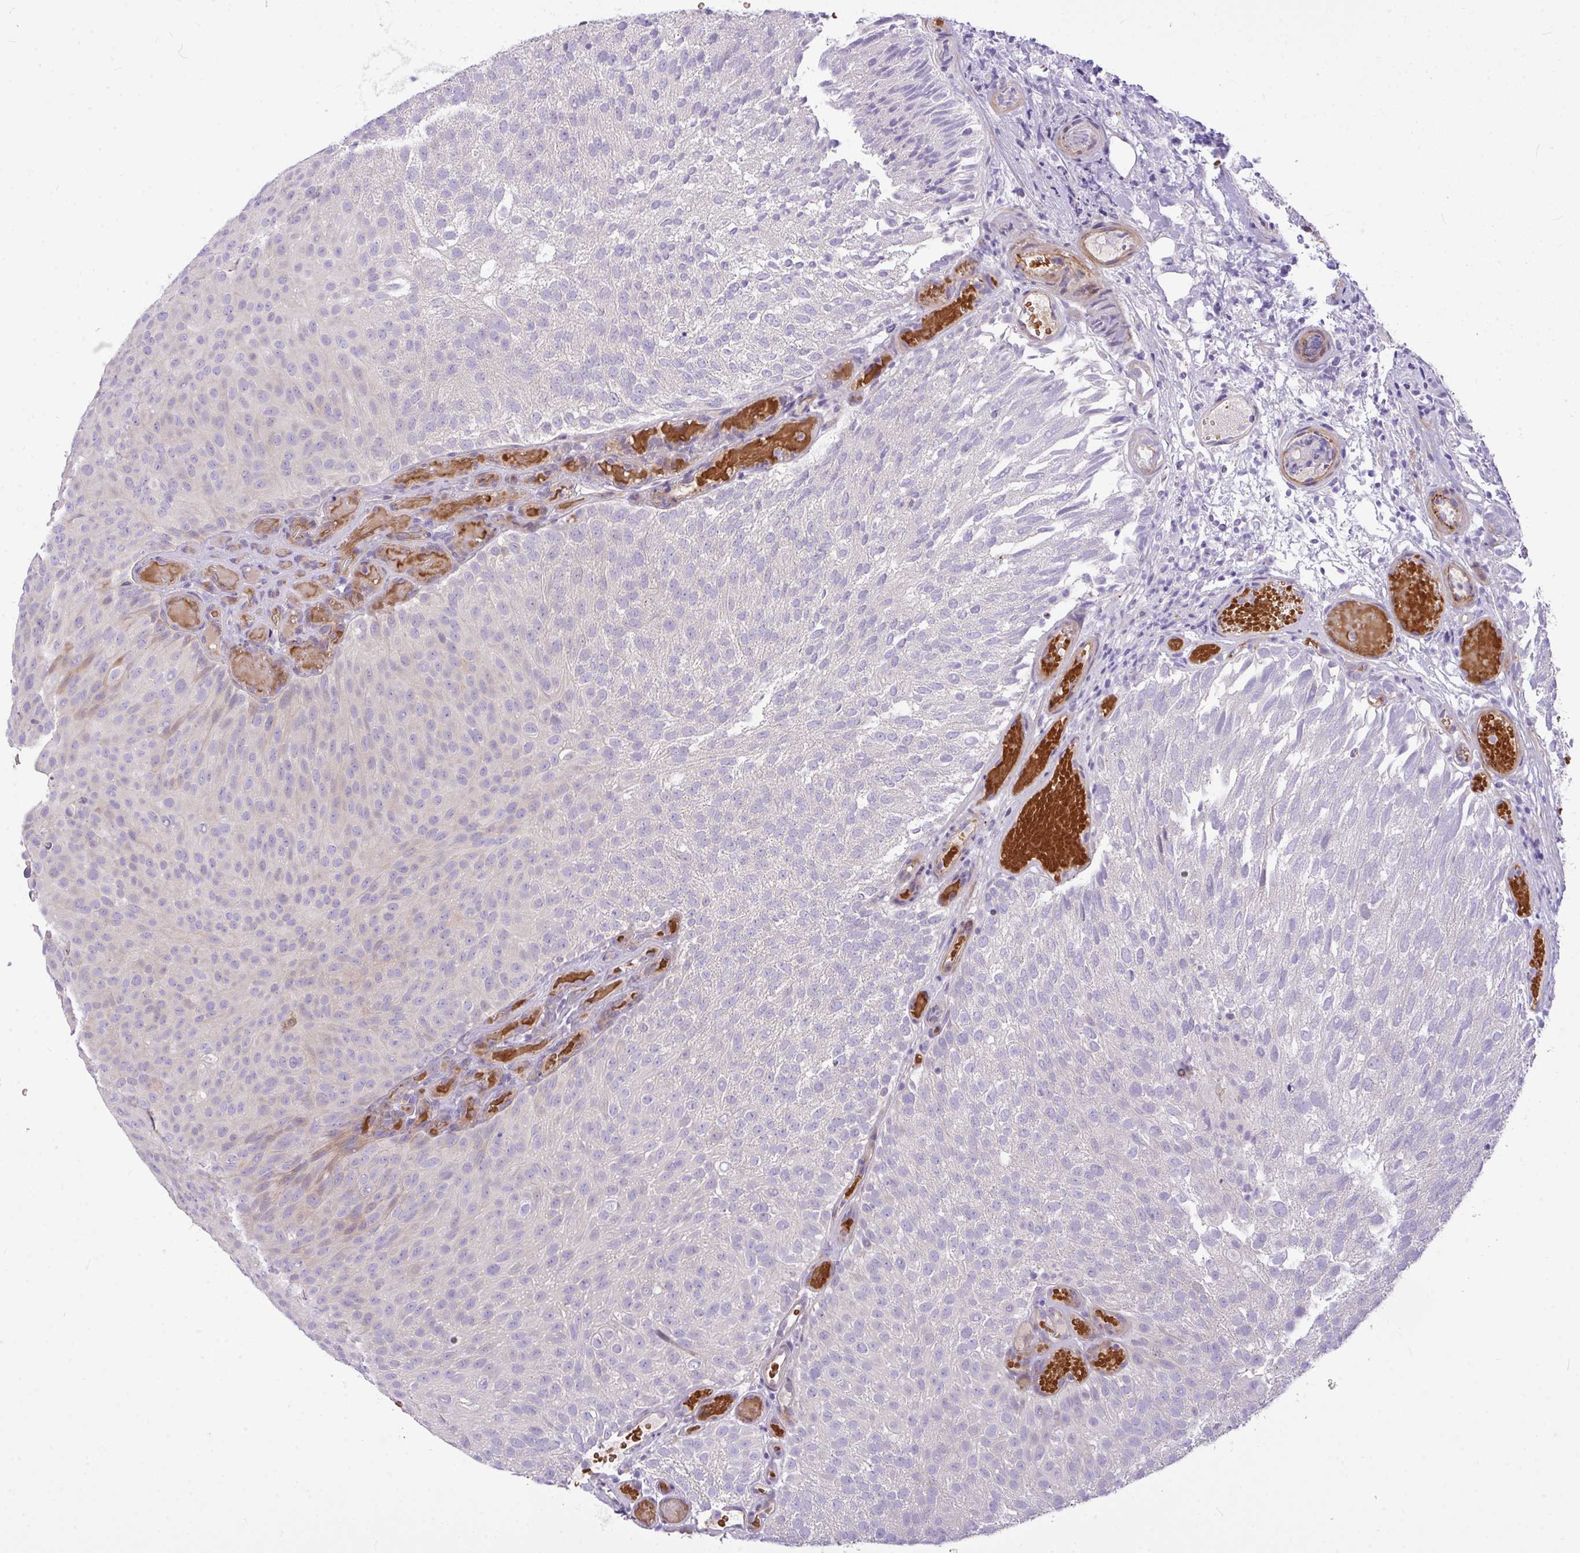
{"staining": {"intensity": "weak", "quantity": "<25%", "location": "cytoplasmic/membranous"}, "tissue": "urothelial cancer", "cell_type": "Tumor cells", "image_type": "cancer", "snomed": [{"axis": "morphology", "description": "Urothelial carcinoma, Low grade"}, {"axis": "topography", "description": "Urinary bladder"}], "caption": "Tumor cells show no significant staining in low-grade urothelial carcinoma. (Immunohistochemistry (ihc), brightfield microscopy, high magnification).", "gene": "MOCS1", "patient": {"sex": "male", "age": 78}}